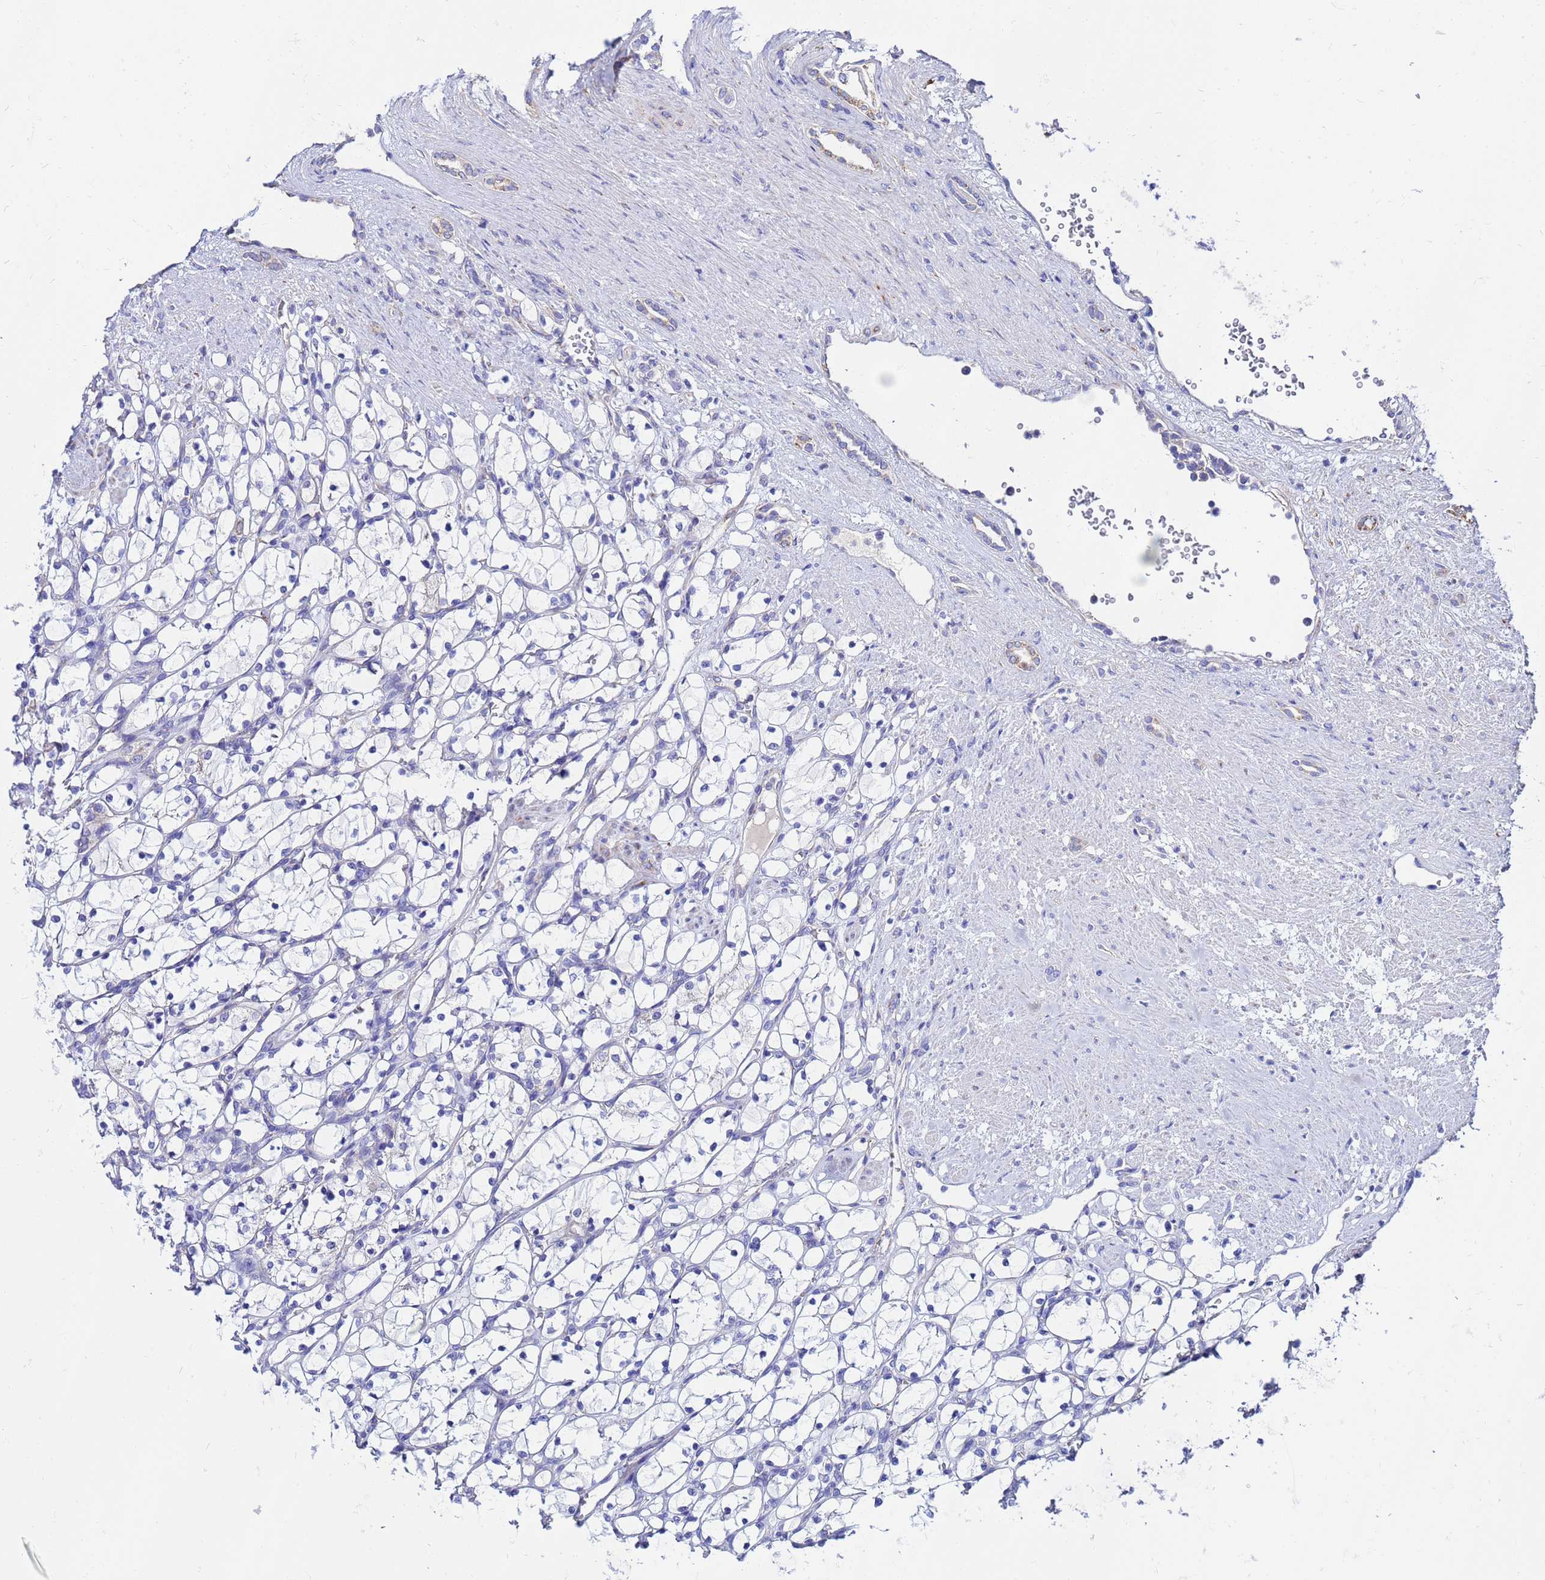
{"staining": {"intensity": "negative", "quantity": "none", "location": "none"}, "tissue": "renal cancer", "cell_type": "Tumor cells", "image_type": "cancer", "snomed": [{"axis": "morphology", "description": "Adenocarcinoma, NOS"}, {"axis": "topography", "description": "Kidney"}], "caption": "Photomicrograph shows no protein expression in tumor cells of renal cancer (adenocarcinoma) tissue. Brightfield microscopy of immunohistochemistry stained with DAB (brown) and hematoxylin (blue), captured at high magnification.", "gene": "FAHD2A", "patient": {"sex": "female", "age": 69}}